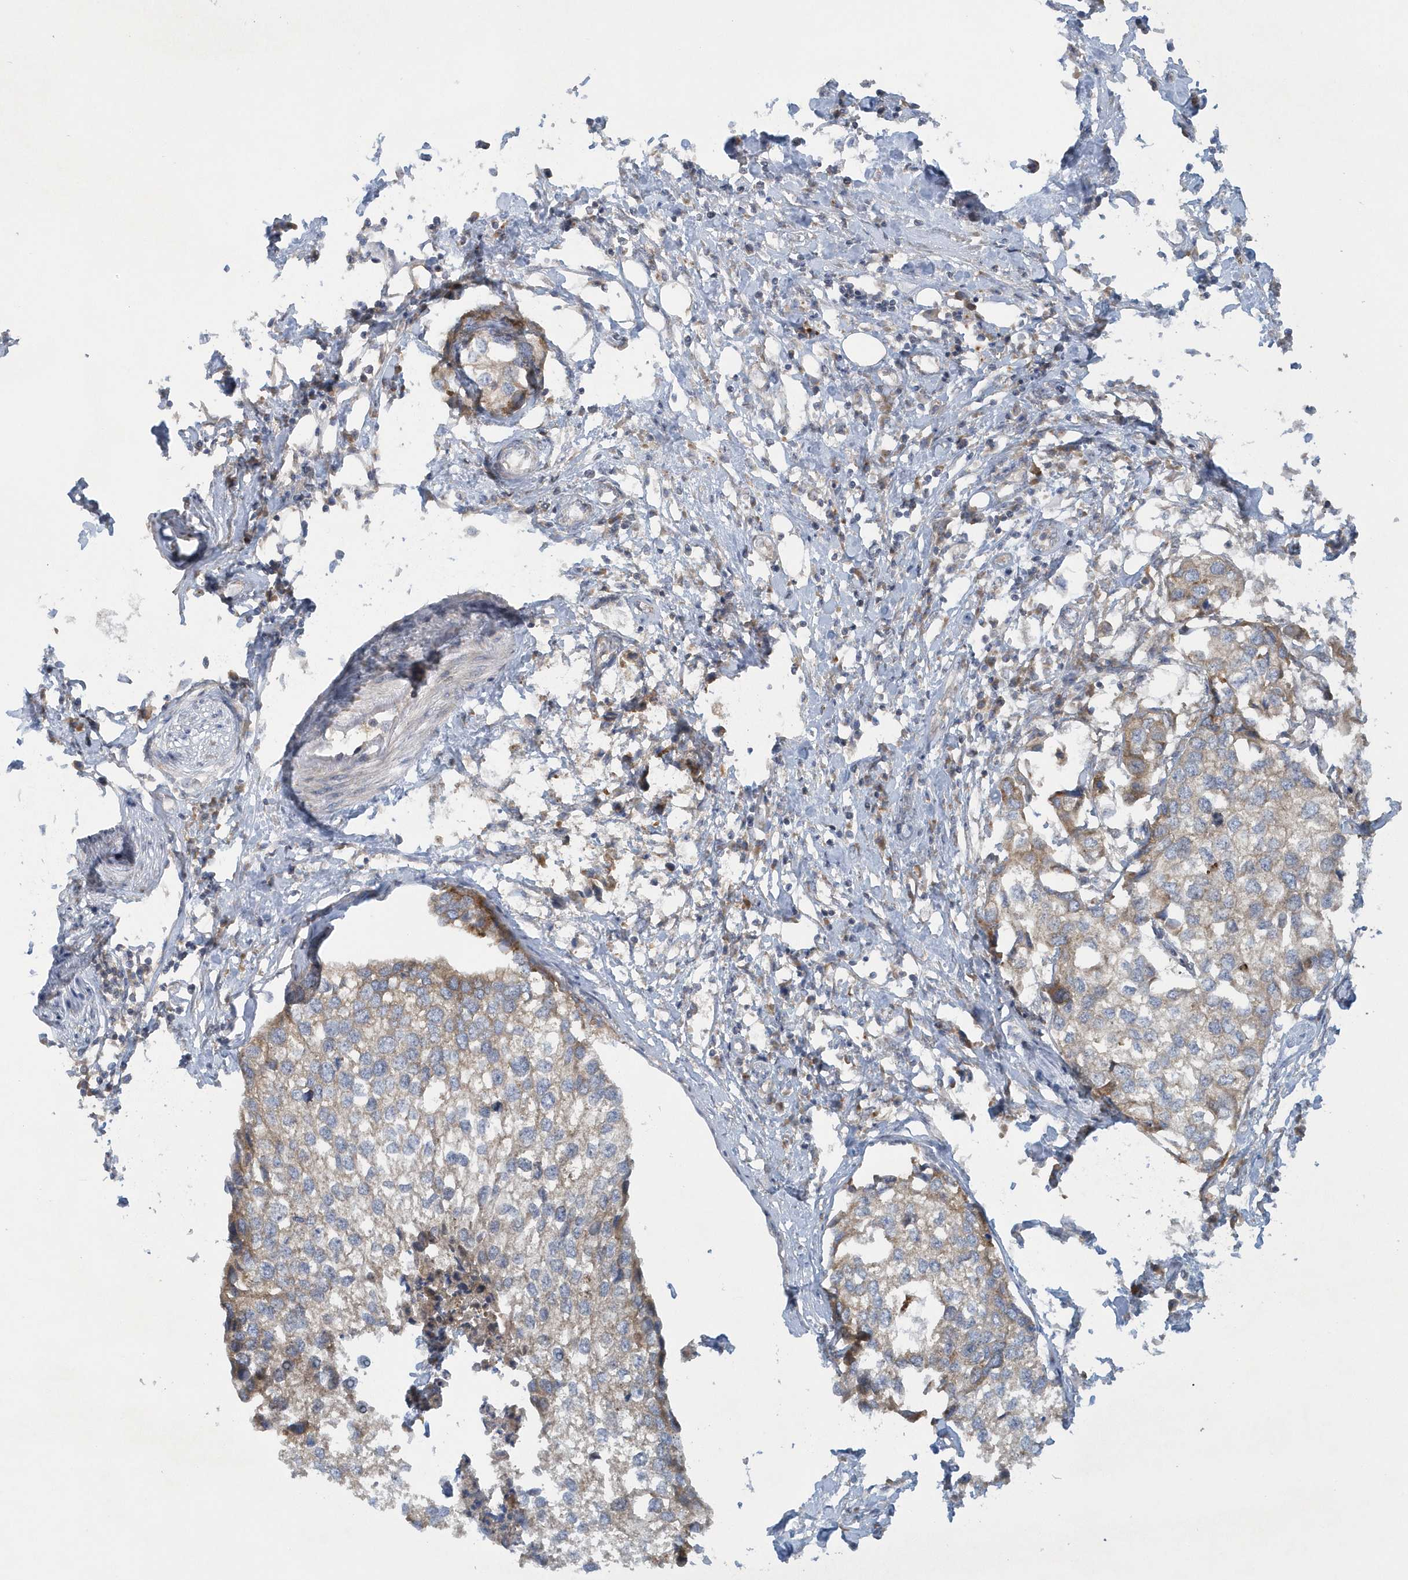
{"staining": {"intensity": "weak", "quantity": "<25%", "location": "cytoplasmic/membranous"}, "tissue": "urothelial cancer", "cell_type": "Tumor cells", "image_type": "cancer", "snomed": [{"axis": "morphology", "description": "Urothelial carcinoma, High grade"}, {"axis": "topography", "description": "Urinary bladder"}], "caption": "Urothelial cancer was stained to show a protein in brown. There is no significant positivity in tumor cells.", "gene": "CNOT10", "patient": {"sex": "male", "age": 64}}